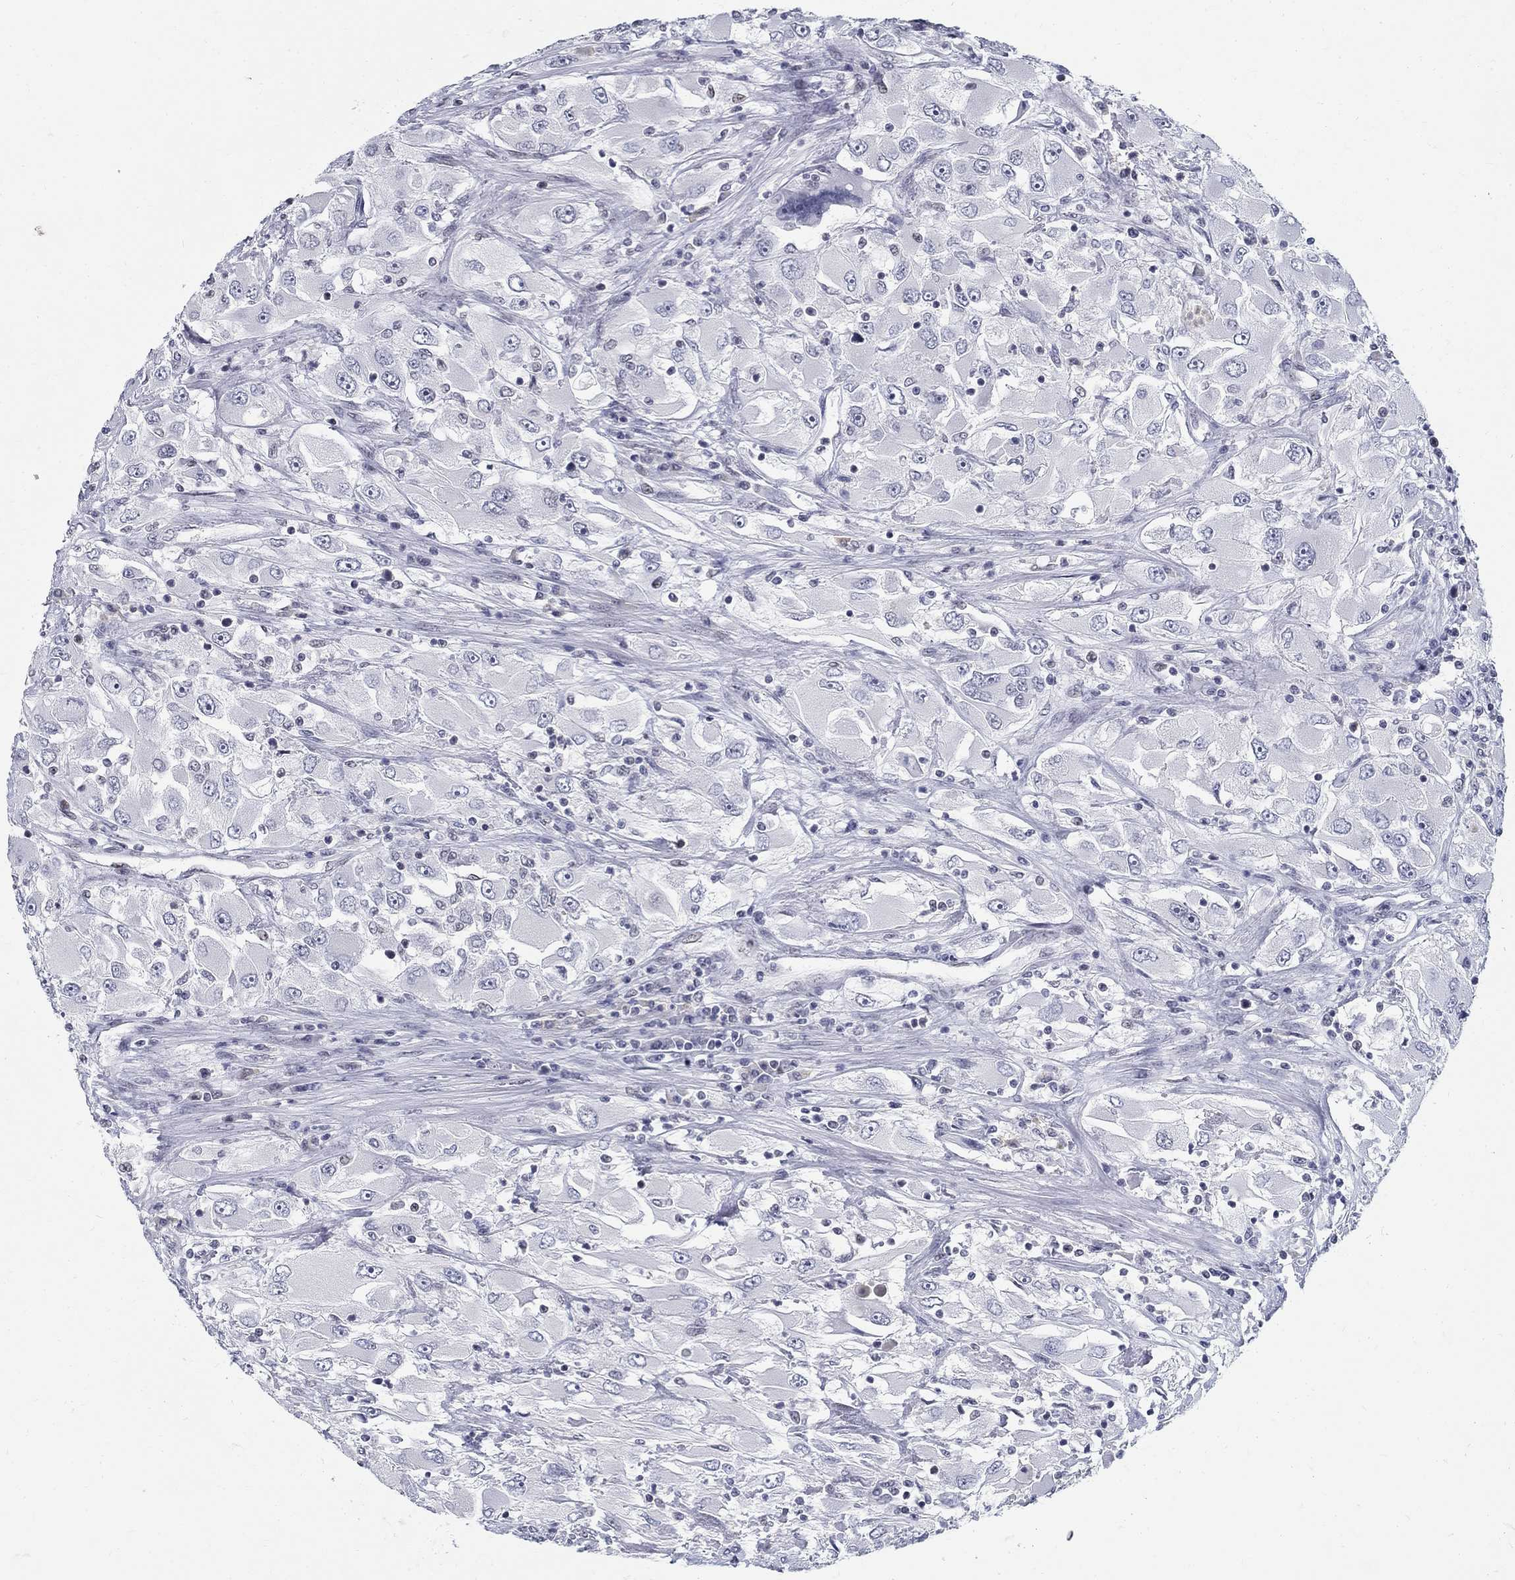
{"staining": {"intensity": "negative", "quantity": "none", "location": "none"}, "tissue": "renal cancer", "cell_type": "Tumor cells", "image_type": "cancer", "snomed": [{"axis": "morphology", "description": "Adenocarcinoma, NOS"}, {"axis": "topography", "description": "Kidney"}], "caption": "This is an immunohistochemistry photomicrograph of human renal cancer (adenocarcinoma). There is no expression in tumor cells.", "gene": "BHLHE22", "patient": {"sex": "female", "age": 52}}